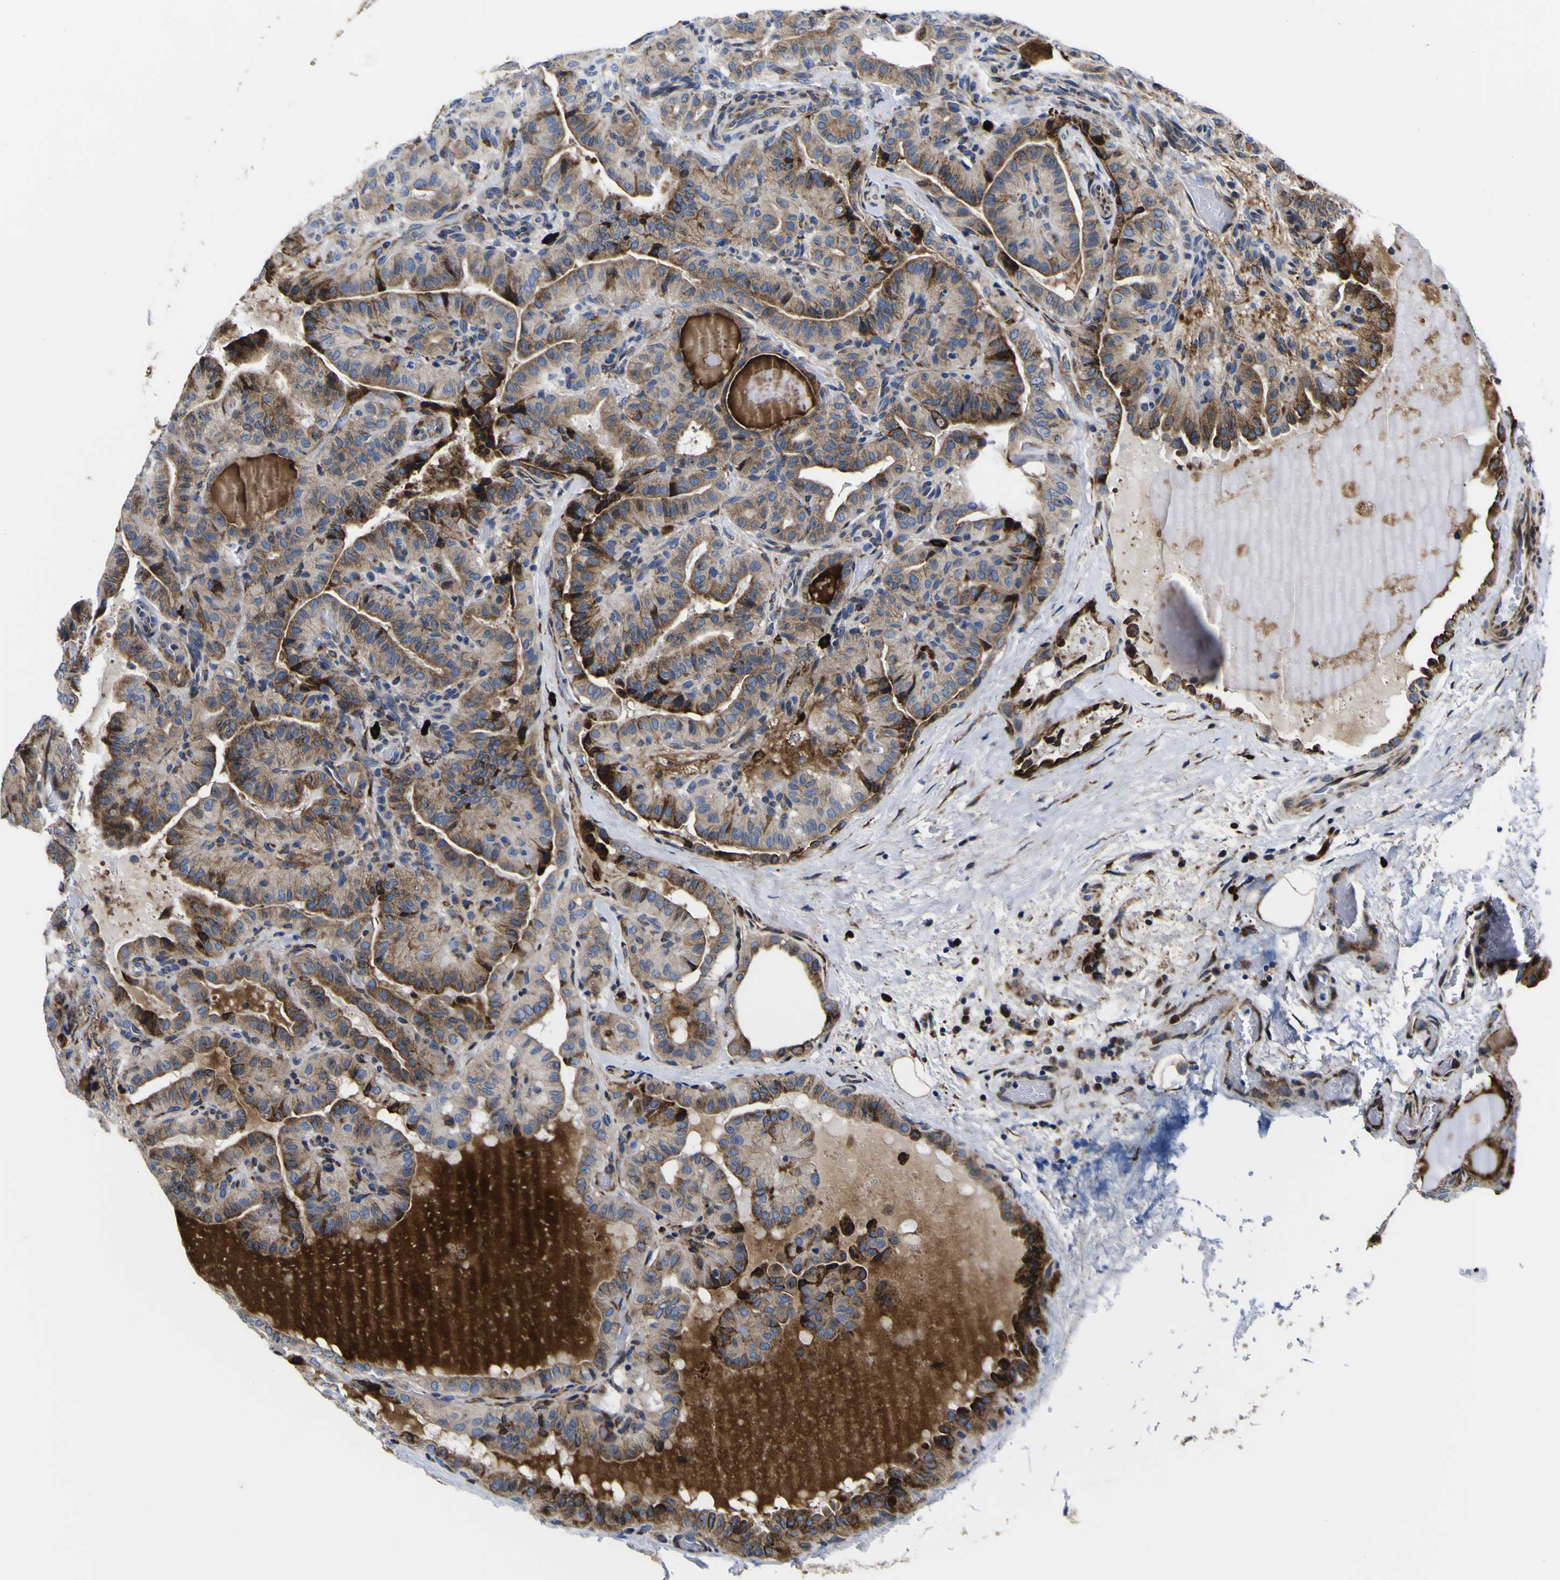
{"staining": {"intensity": "moderate", "quantity": ">75%", "location": "cytoplasmic/membranous"}, "tissue": "thyroid cancer", "cell_type": "Tumor cells", "image_type": "cancer", "snomed": [{"axis": "morphology", "description": "Papillary adenocarcinoma, NOS"}, {"axis": "topography", "description": "Thyroid gland"}], "caption": "Thyroid papillary adenocarcinoma stained with a brown dye displays moderate cytoplasmic/membranous positive expression in approximately >75% of tumor cells.", "gene": "SCD", "patient": {"sex": "male", "age": 77}}